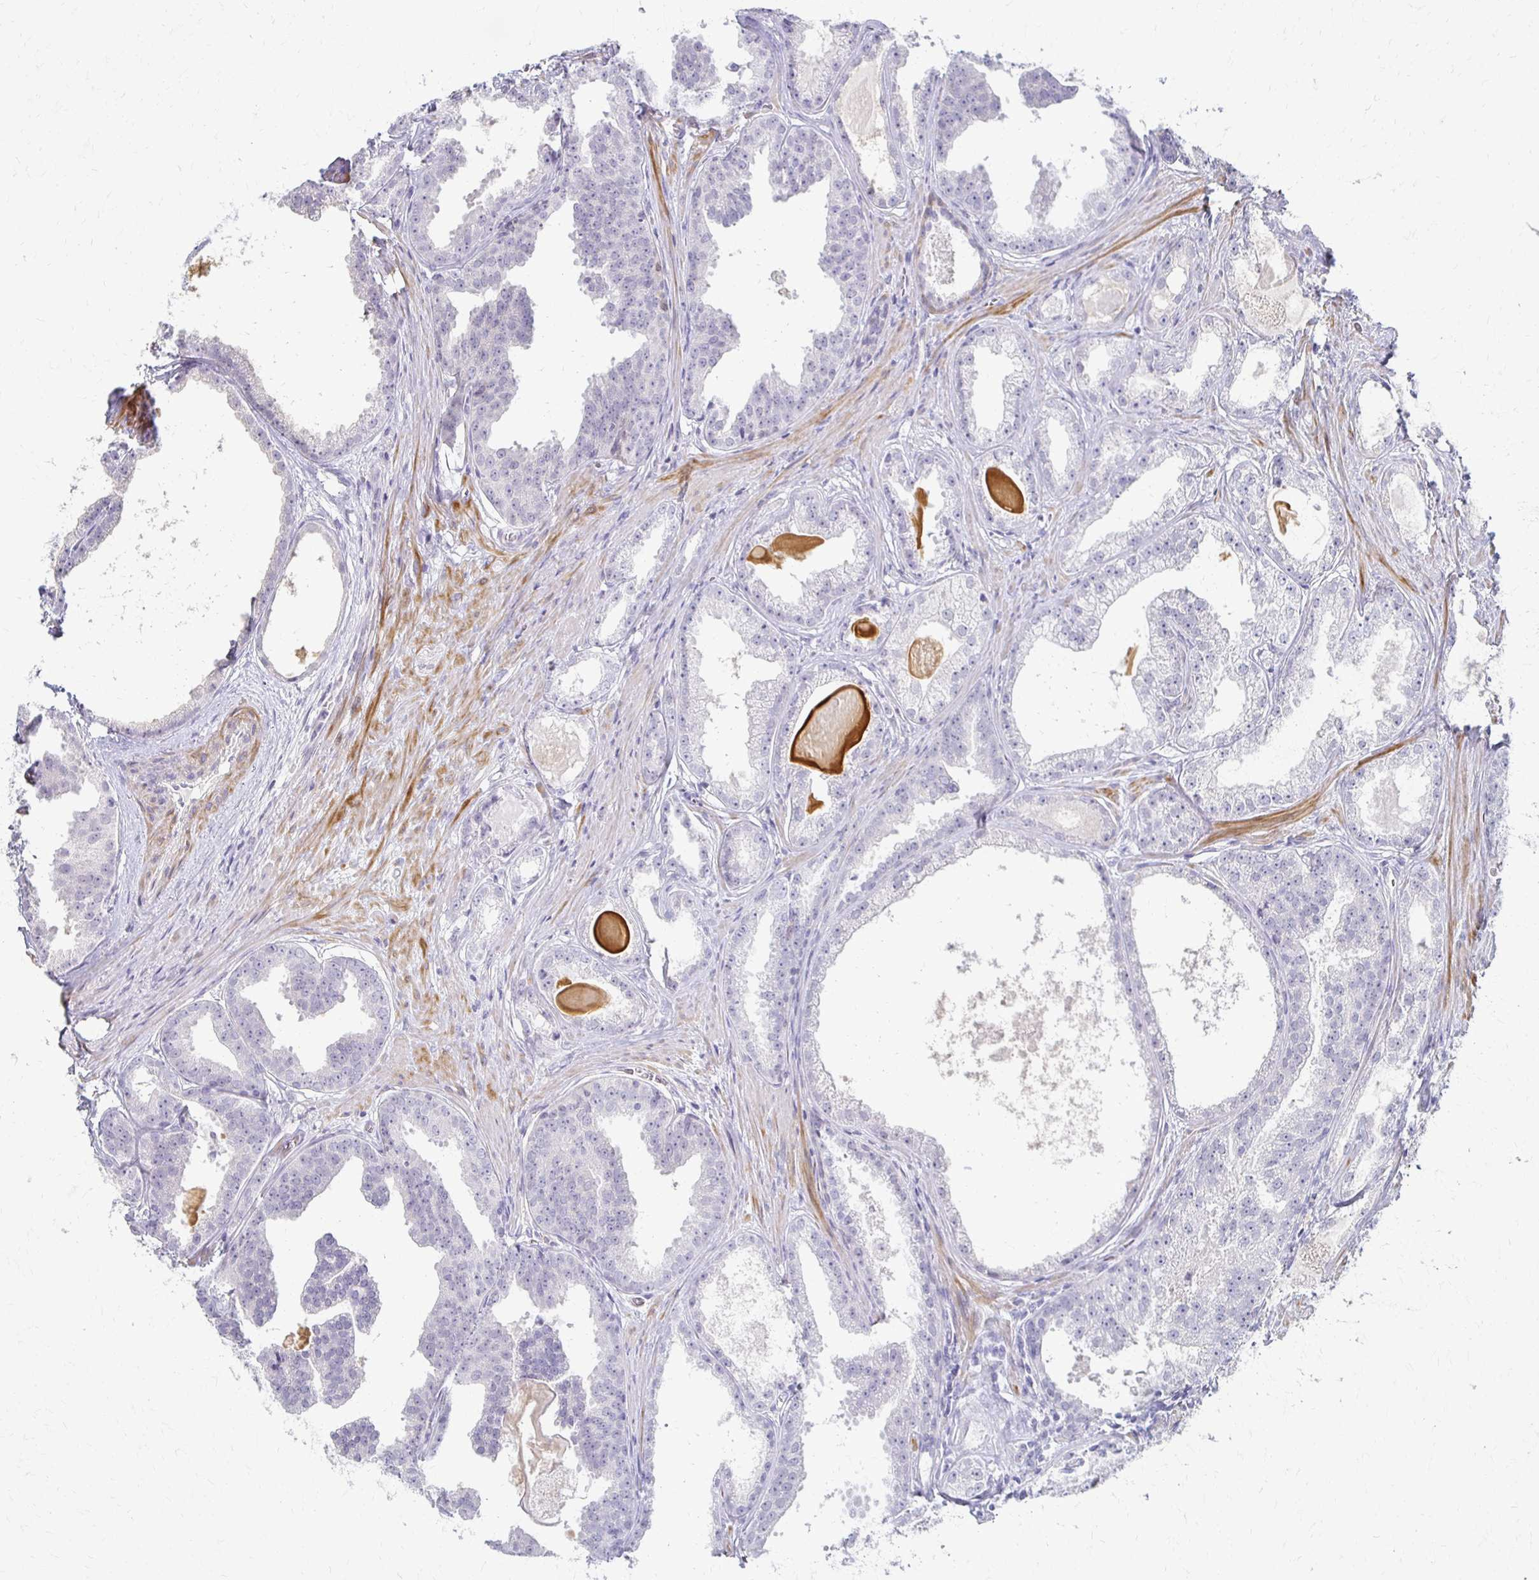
{"staining": {"intensity": "negative", "quantity": "none", "location": "none"}, "tissue": "prostate cancer", "cell_type": "Tumor cells", "image_type": "cancer", "snomed": [{"axis": "morphology", "description": "Adenocarcinoma, Low grade"}, {"axis": "topography", "description": "Prostate"}], "caption": "Tumor cells show no significant staining in prostate low-grade adenocarcinoma.", "gene": "FOXO4", "patient": {"sex": "male", "age": 65}}